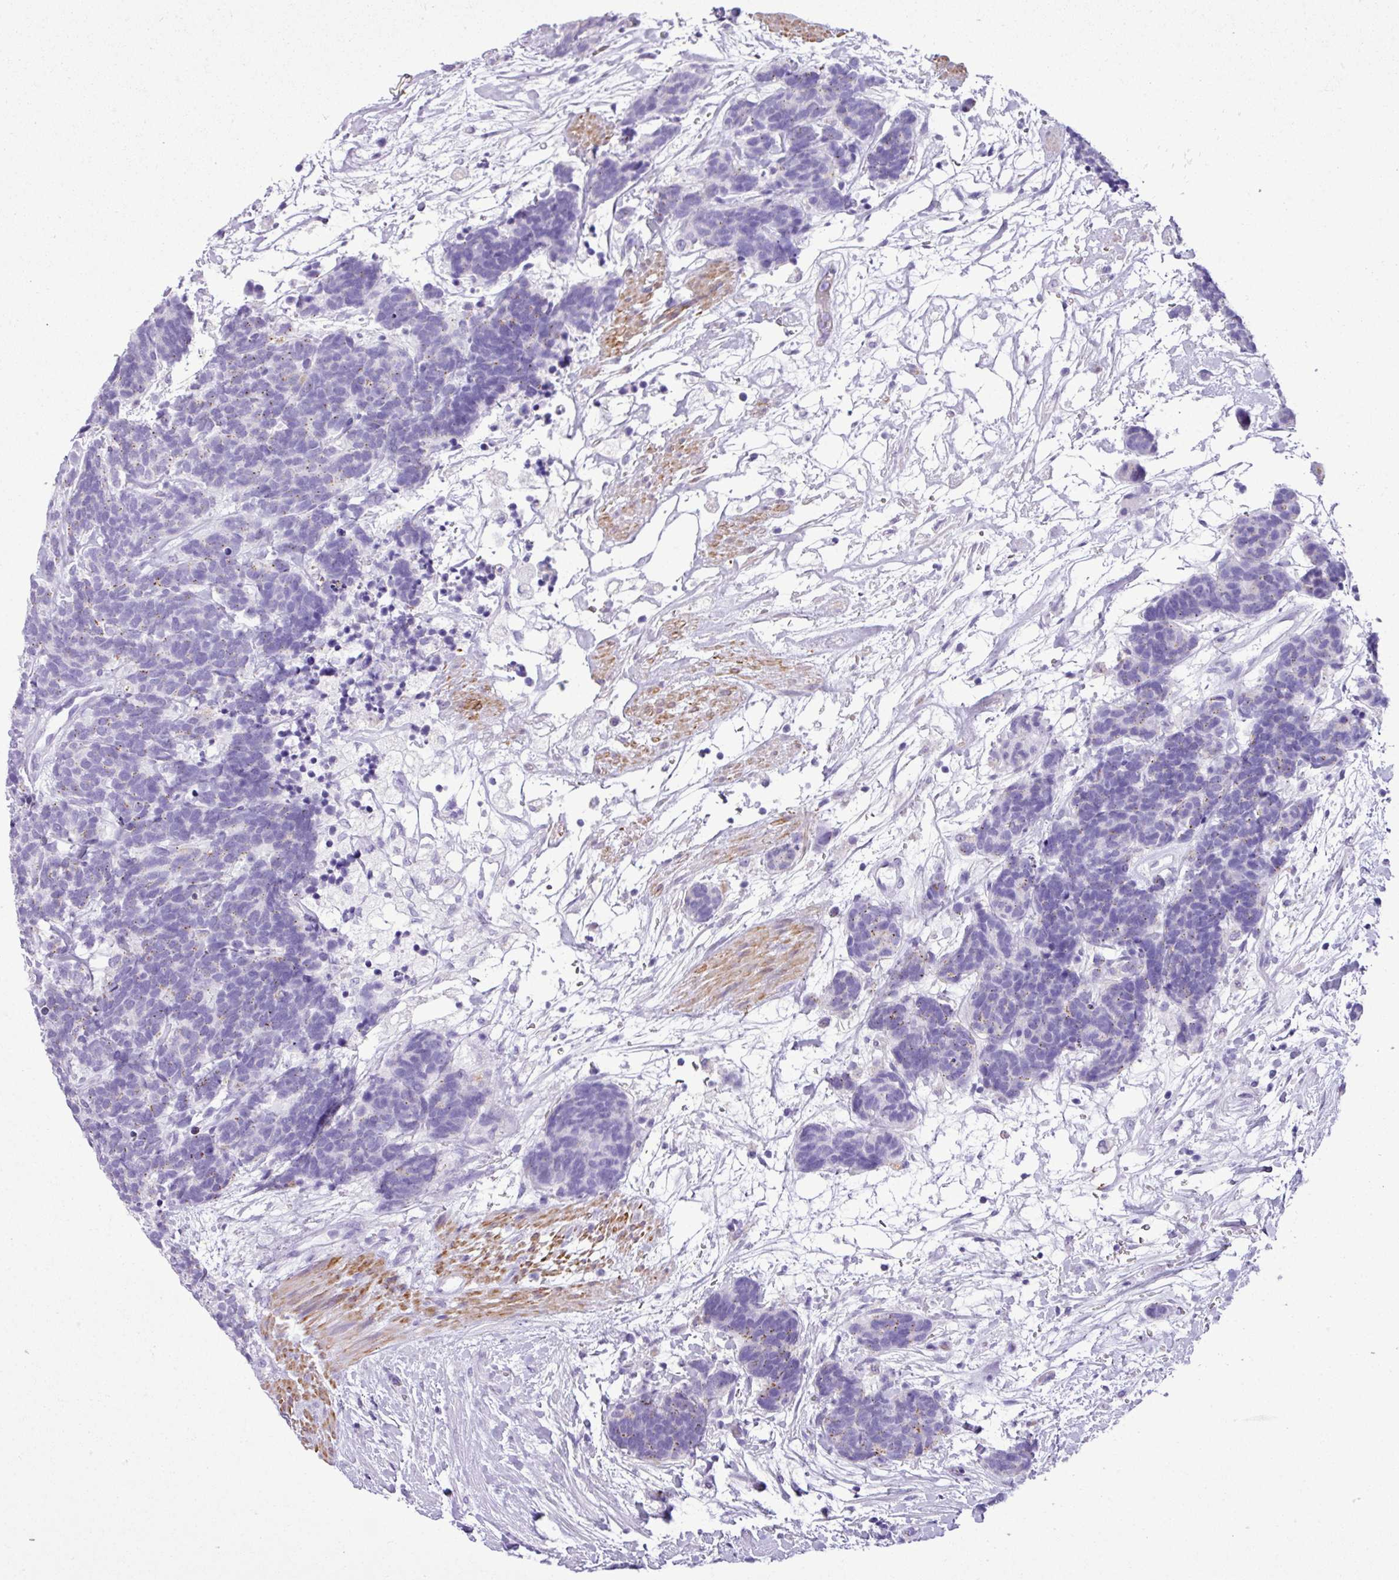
{"staining": {"intensity": "negative", "quantity": "none", "location": "none"}, "tissue": "carcinoid", "cell_type": "Tumor cells", "image_type": "cancer", "snomed": [{"axis": "morphology", "description": "Carcinoma, NOS"}, {"axis": "morphology", "description": "Carcinoid, malignant, NOS"}, {"axis": "topography", "description": "Prostate"}], "caption": "Immunohistochemical staining of human carcinoid exhibits no significant expression in tumor cells.", "gene": "ZSCAN5A", "patient": {"sex": "male", "age": 57}}